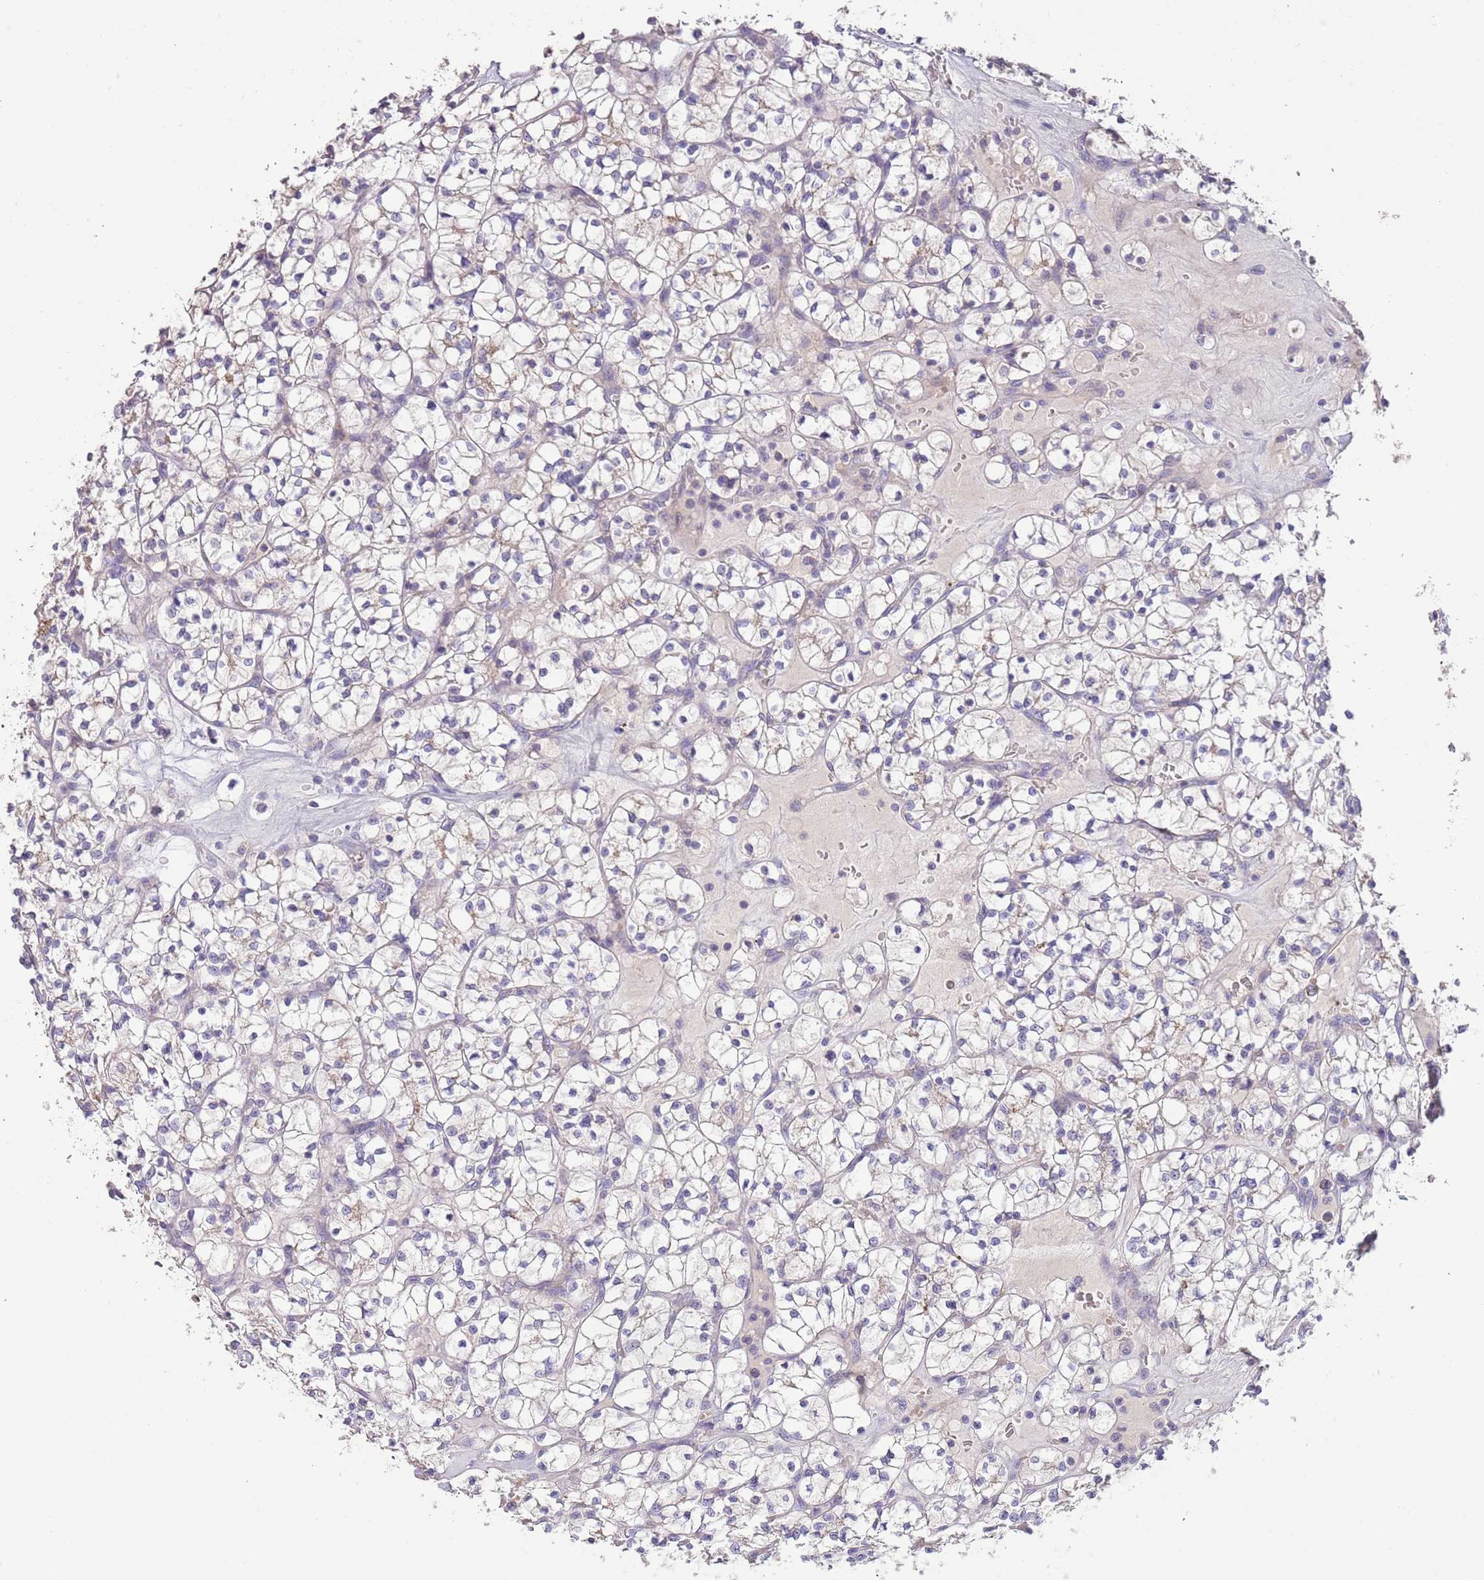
{"staining": {"intensity": "negative", "quantity": "none", "location": "none"}, "tissue": "renal cancer", "cell_type": "Tumor cells", "image_type": "cancer", "snomed": [{"axis": "morphology", "description": "Adenocarcinoma, NOS"}, {"axis": "topography", "description": "Kidney"}], "caption": "Renal cancer (adenocarcinoma) stained for a protein using immunohistochemistry (IHC) reveals no positivity tumor cells.", "gene": "ZNF658", "patient": {"sex": "female", "age": 64}}